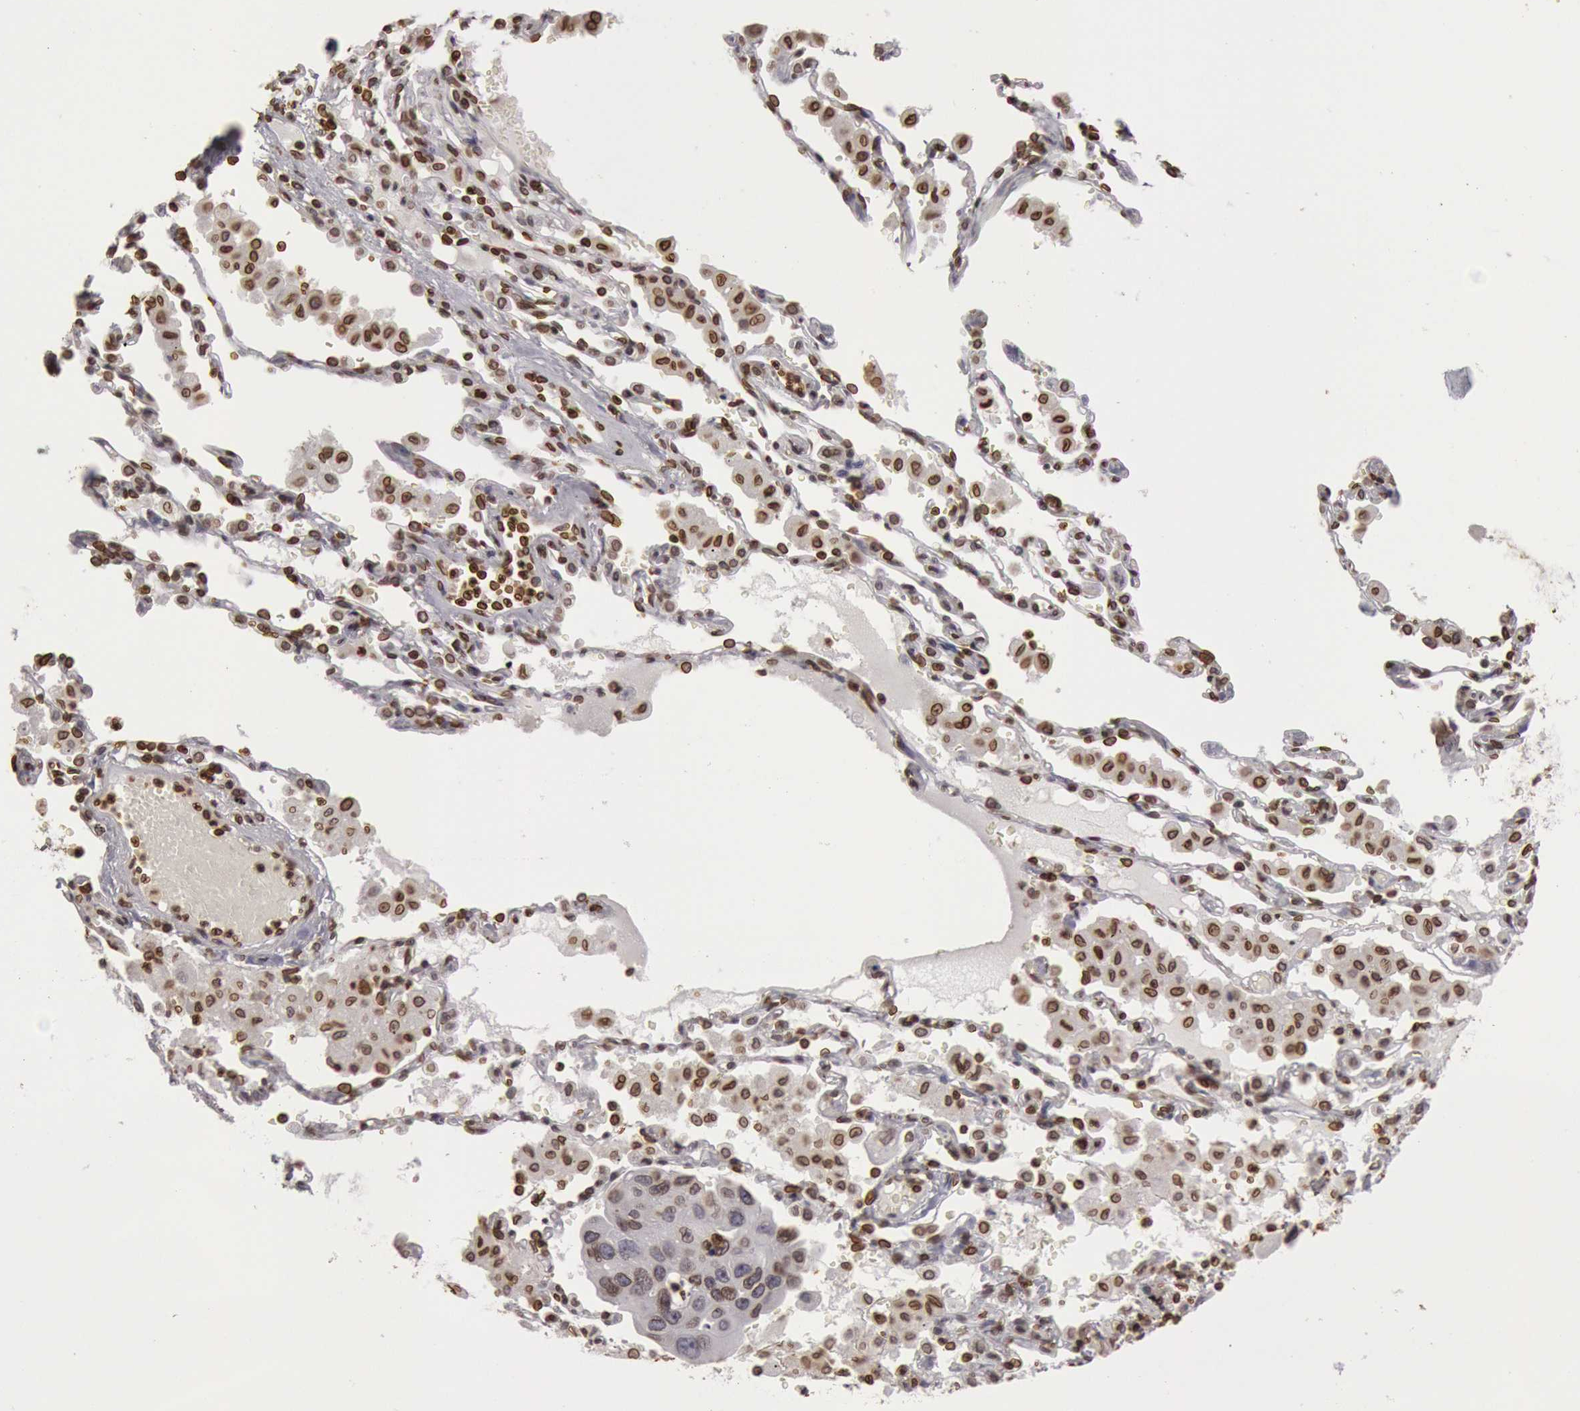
{"staining": {"intensity": "moderate", "quantity": "25%-75%", "location": "cytoplasmic/membranous,nuclear"}, "tissue": "lung cancer", "cell_type": "Tumor cells", "image_type": "cancer", "snomed": [{"axis": "morphology", "description": "Adenocarcinoma, NOS"}, {"axis": "topography", "description": "Lung"}], "caption": "Lung cancer stained with a brown dye demonstrates moderate cytoplasmic/membranous and nuclear positive expression in about 25%-75% of tumor cells.", "gene": "SUN2", "patient": {"sex": "male", "age": 64}}